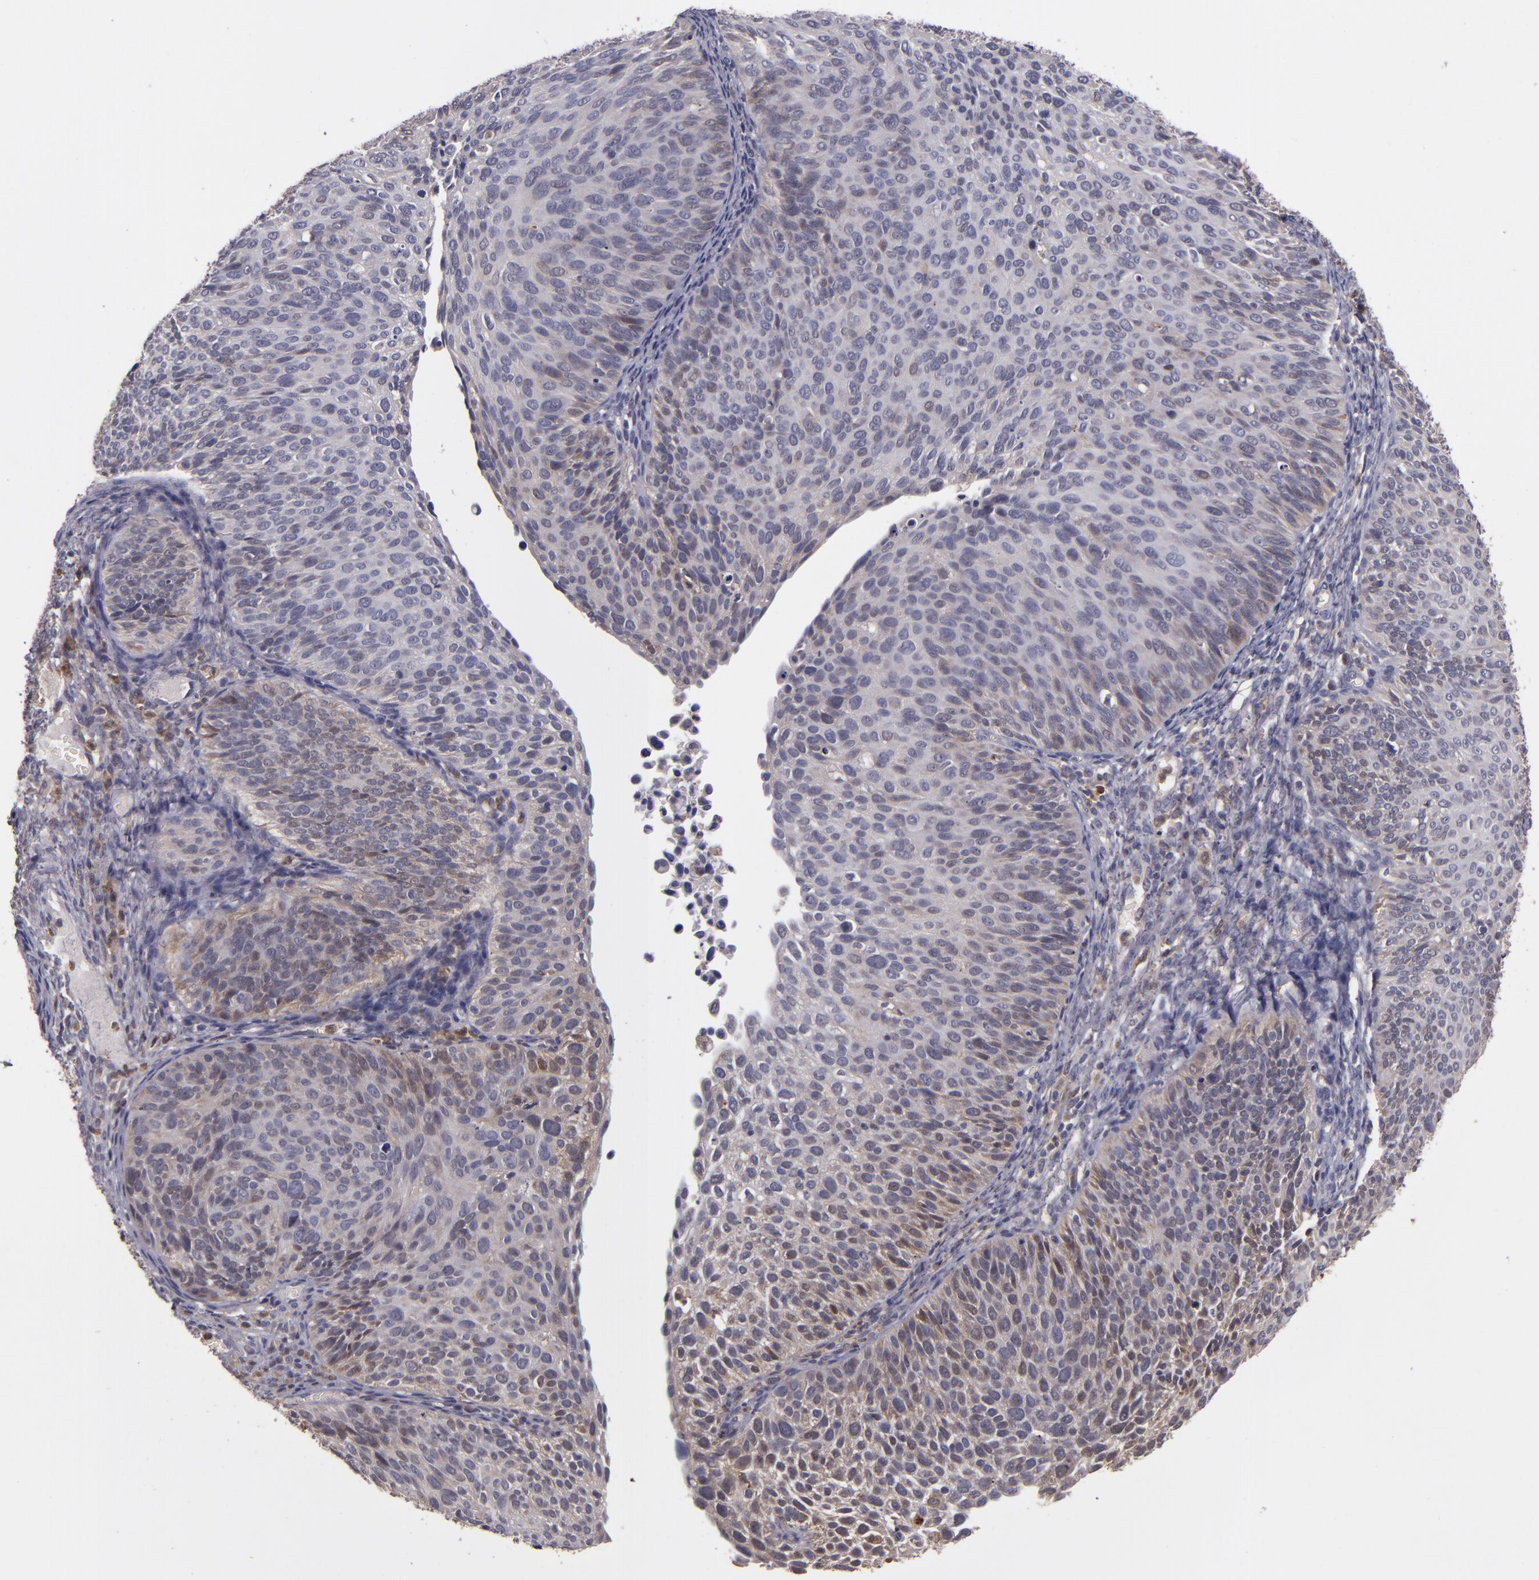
{"staining": {"intensity": "weak", "quantity": "<25%", "location": "cytoplasmic/membranous"}, "tissue": "cervical cancer", "cell_type": "Tumor cells", "image_type": "cancer", "snomed": [{"axis": "morphology", "description": "Squamous cell carcinoma, NOS"}, {"axis": "topography", "description": "Cervix"}], "caption": "IHC photomicrograph of human cervical cancer (squamous cell carcinoma) stained for a protein (brown), which displays no positivity in tumor cells.", "gene": "FHIT", "patient": {"sex": "female", "age": 36}}